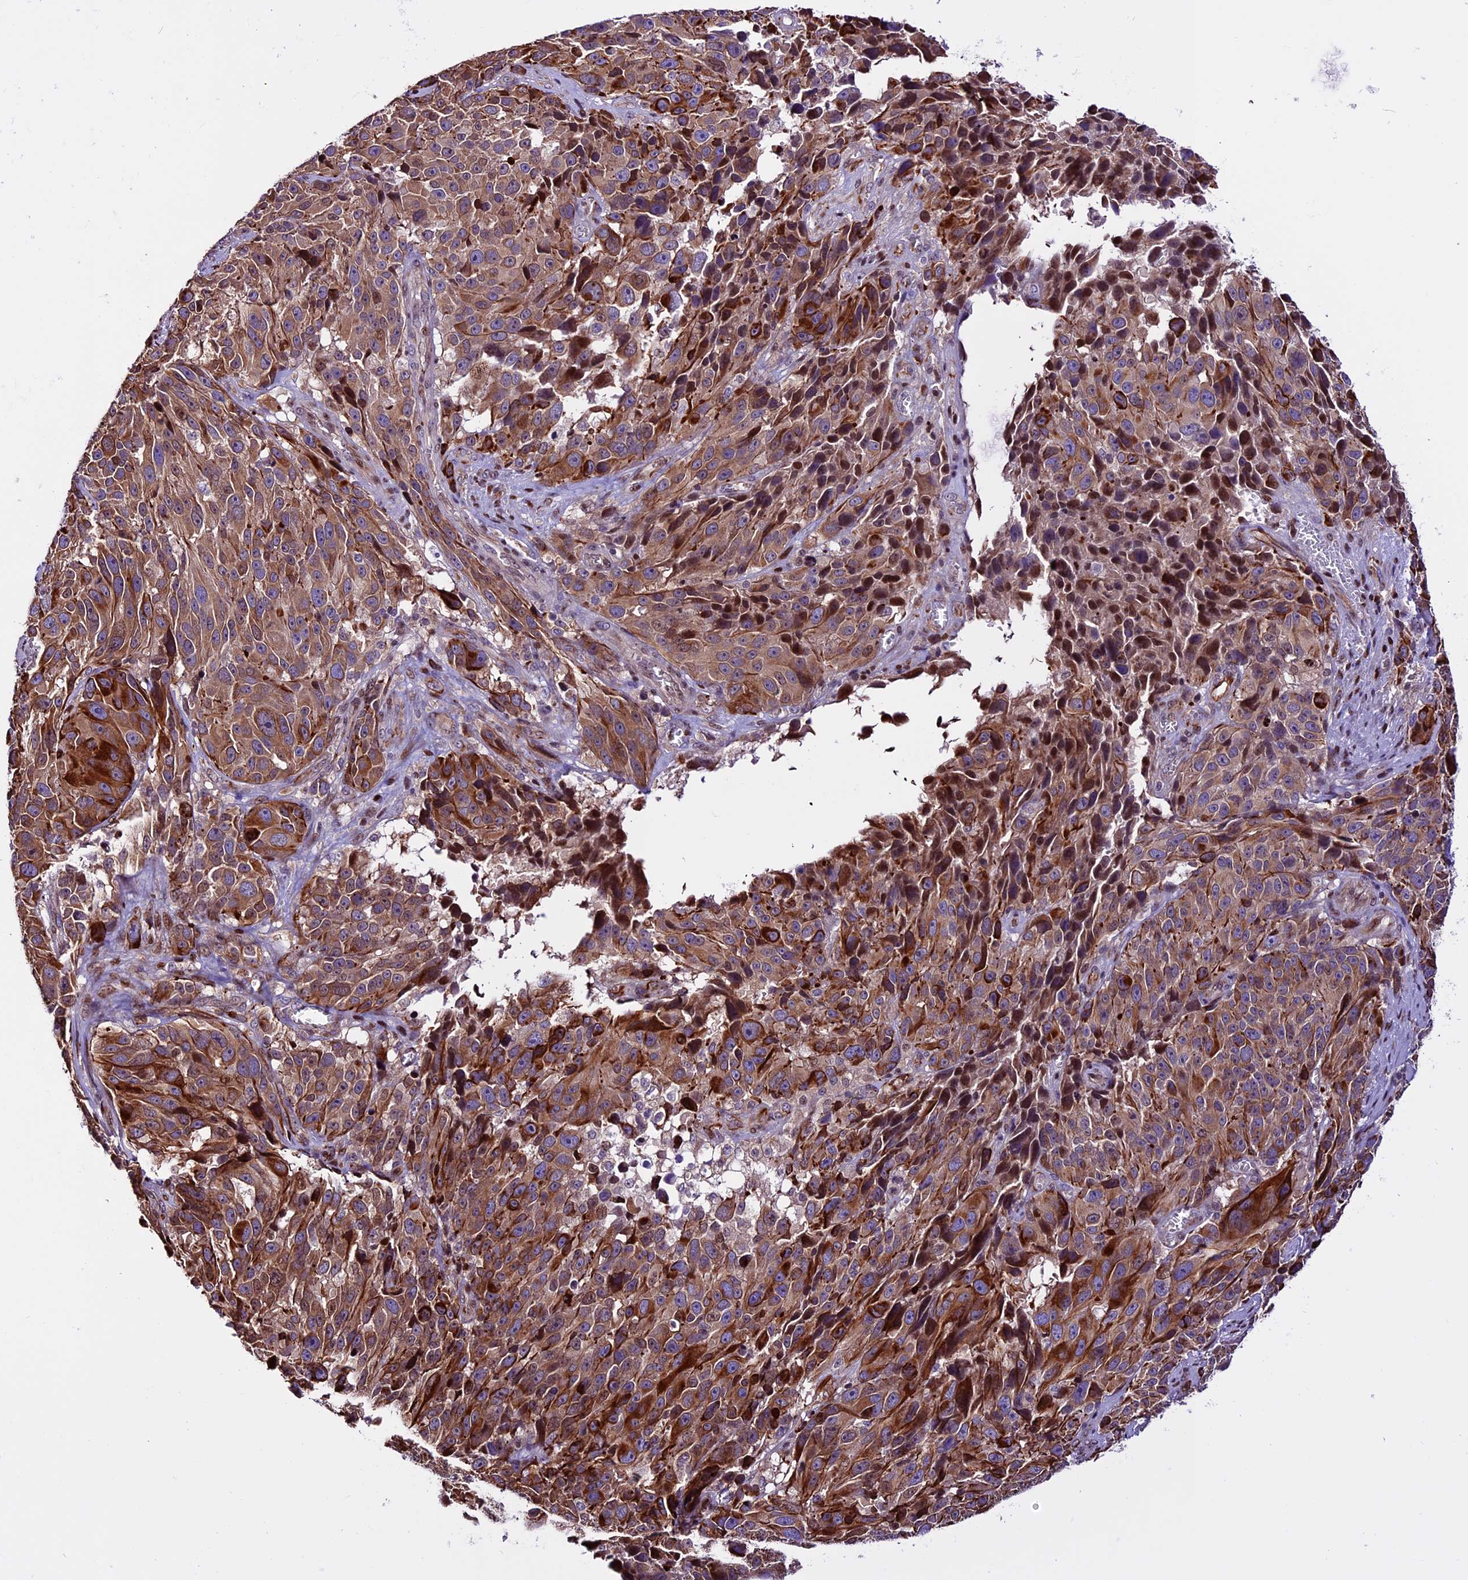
{"staining": {"intensity": "moderate", "quantity": ">75%", "location": "cytoplasmic/membranous"}, "tissue": "melanoma", "cell_type": "Tumor cells", "image_type": "cancer", "snomed": [{"axis": "morphology", "description": "Malignant melanoma, NOS"}, {"axis": "topography", "description": "Skin"}], "caption": "Malignant melanoma stained with DAB (3,3'-diaminobenzidine) immunohistochemistry shows medium levels of moderate cytoplasmic/membranous expression in approximately >75% of tumor cells.", "gene": "RINL", "patient": {"sex": "male", "age": 84}}